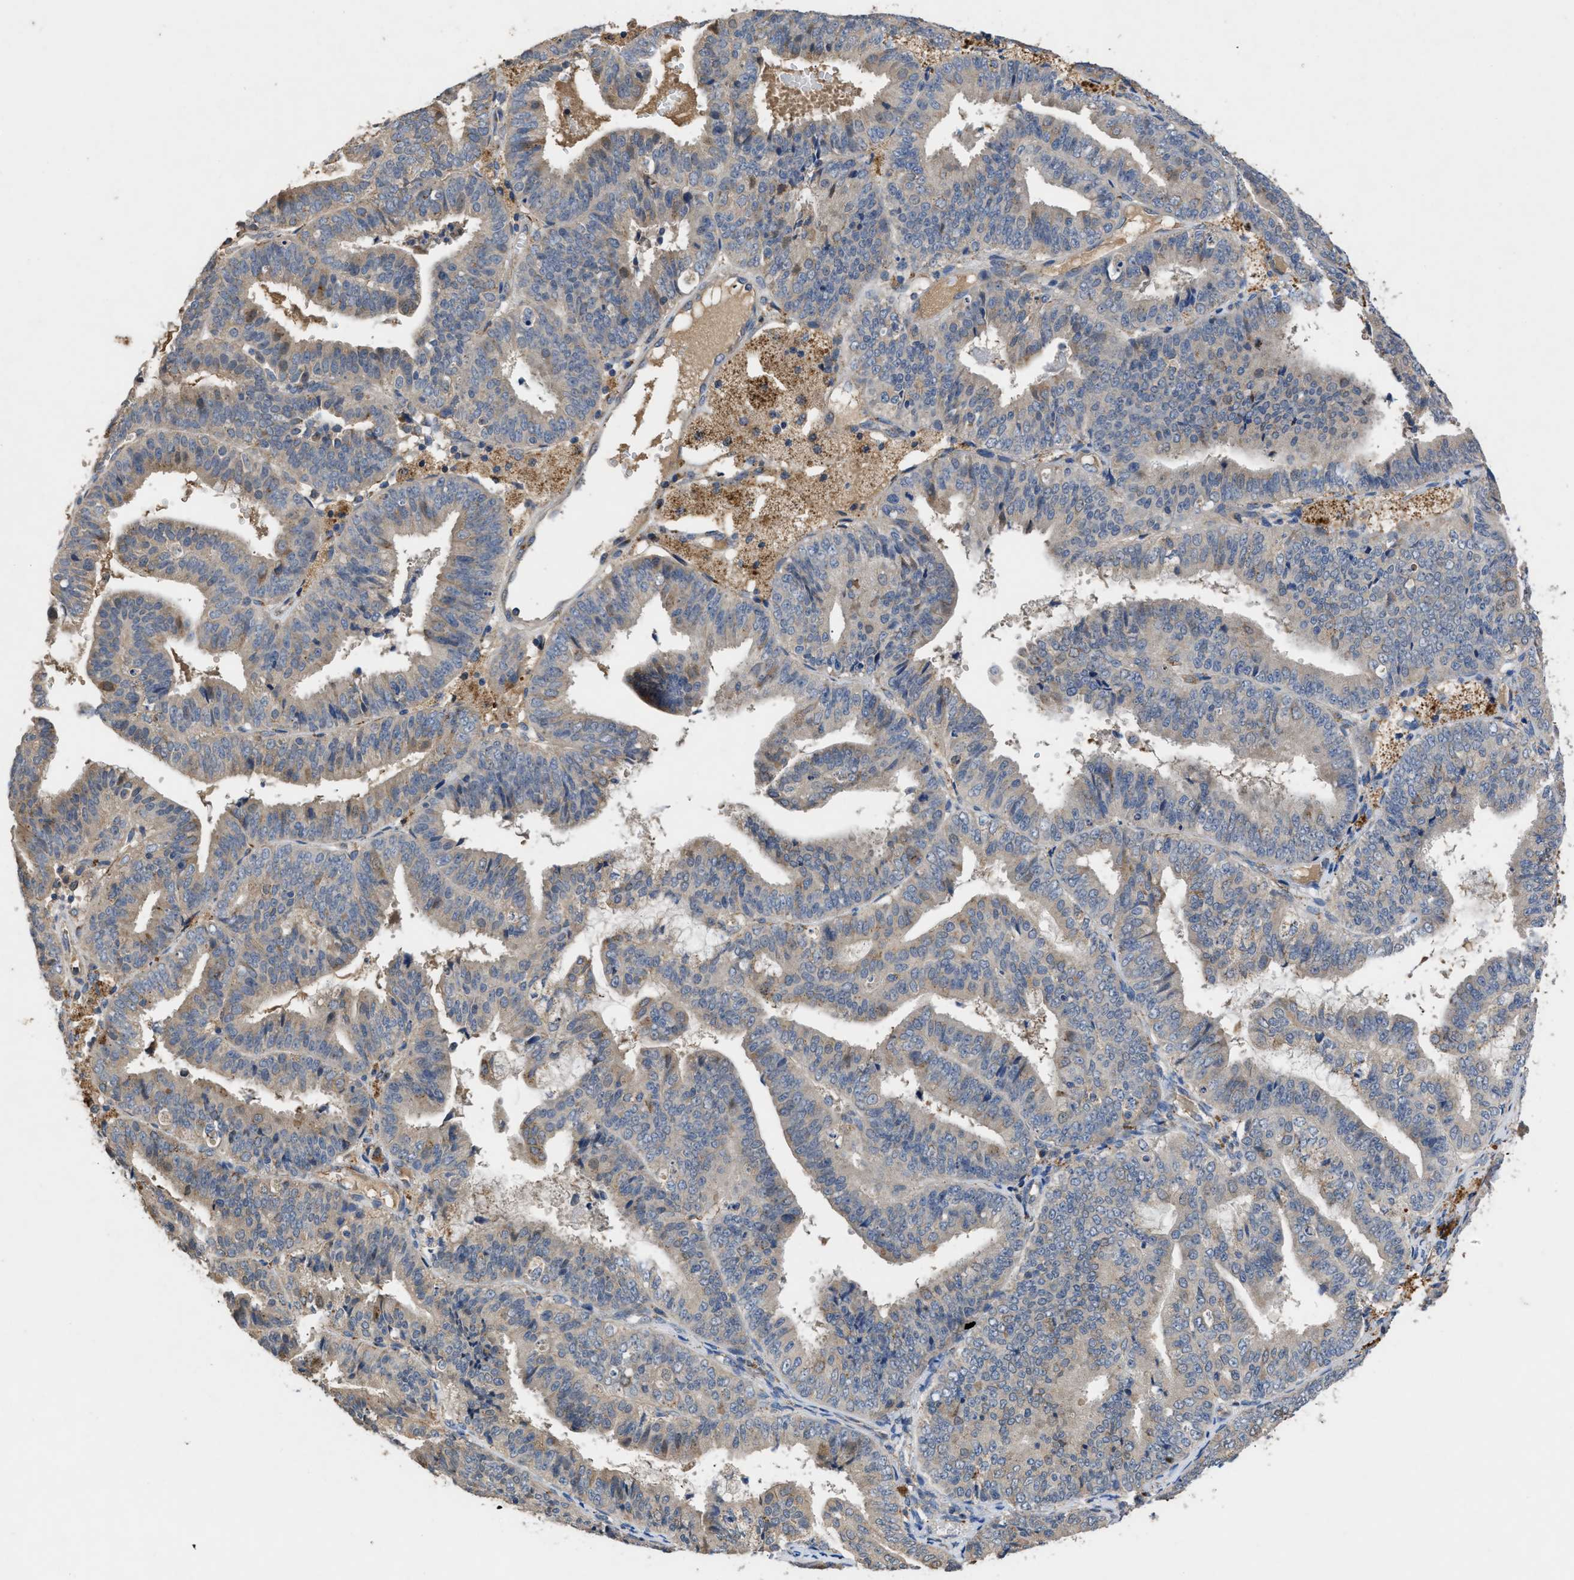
{"staining": {"intensity": "weak", "quantity": "<25%", "location": "cytoplasmic/membranous"}, "tissue": "endometrial cancer", "cell_type": "Tumor cells", "image_type": "cancer", "snomed": [{"axis": "morphology", "description": "Adenocarcinoma, NOS"}, {"axis": "topography", "description": "Endometrium"}], "caption": "This is a image of immunohistochemistry (IHC) staining of endometrial cancer, which shows no expression in tumor cells.", "gene": "SIK2", "patient": {"sex": "female", "age": 63}}